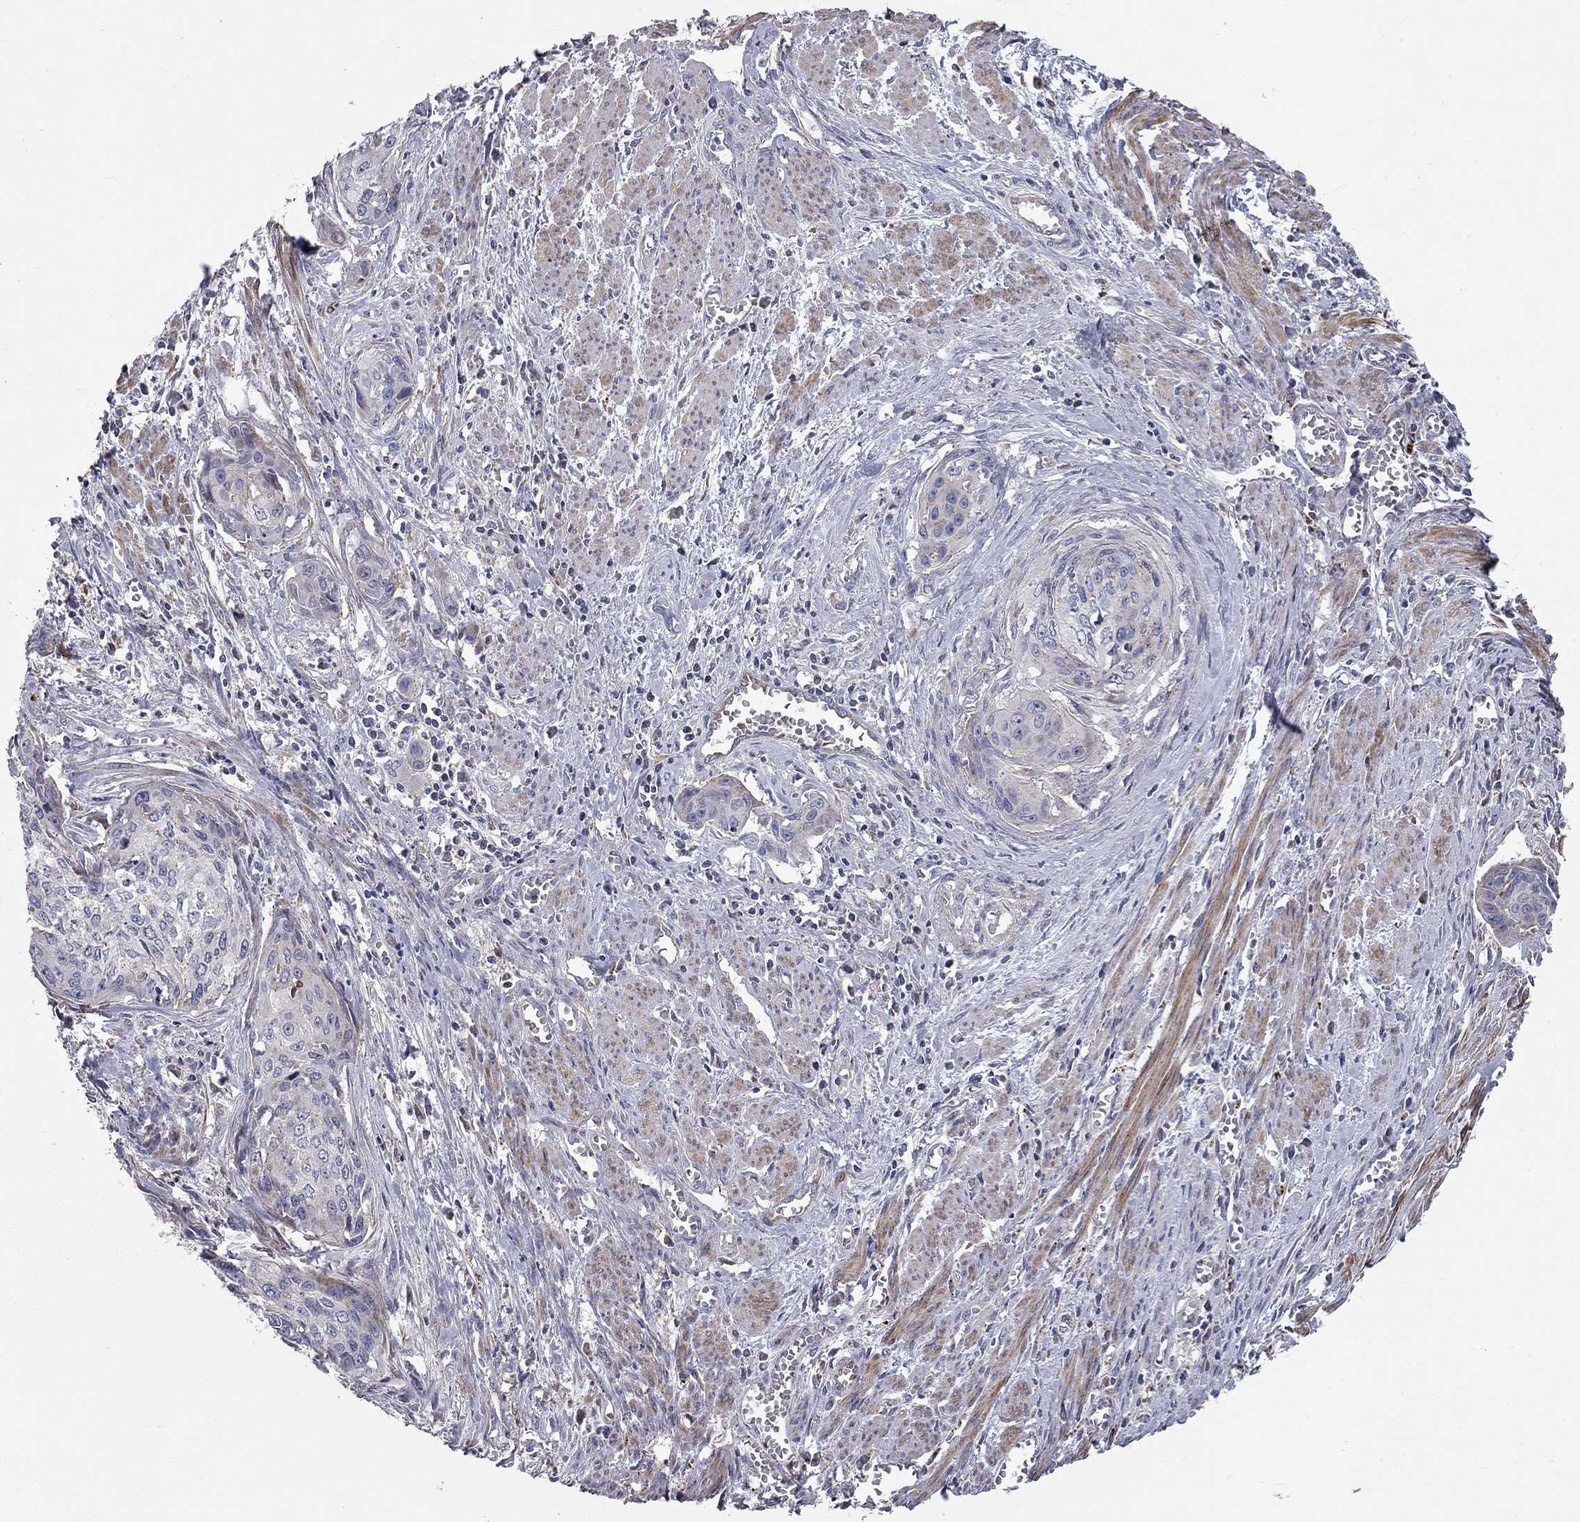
{"staining": {"intensity": "negative", "quantity": "none", "location": "none"}, "tissue": "cervical cancer", "cell_type": "Tumor cells", "image_type": "cancer", "snomed": [{"axis": "morphology", "description": "Squamous cell carcinoma, NOS"}, {"axis": "topography", "description": "Cervix"}], "caption": "IHC micrograph of neoplastic tissue: cervical squamous cell carcinoma stained with DAB displays no significant protein staining in tumor cells.", "gene": "KANSL1L", "patient": {"sex": "female", "age": 58}}